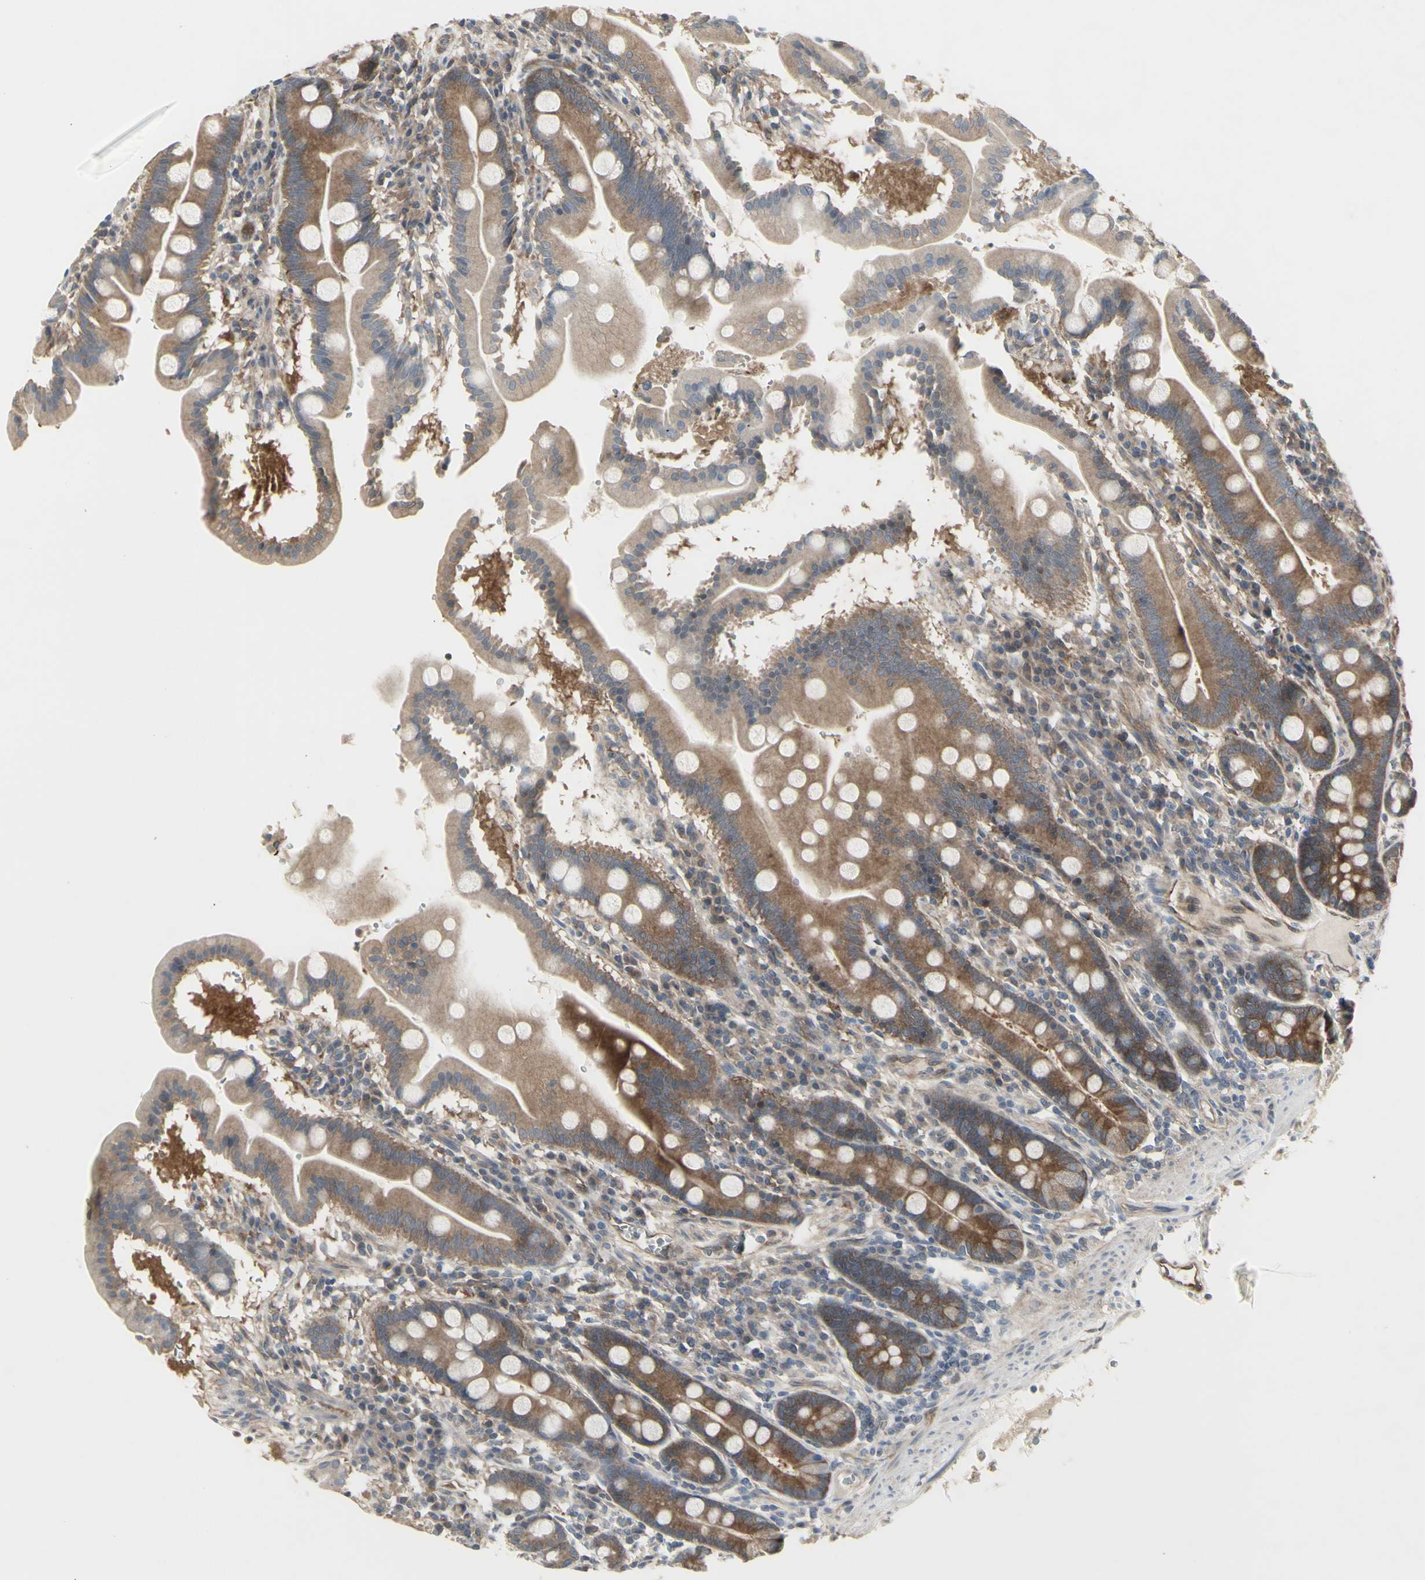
{"staining": {"intensity": "moderate", "quantity": ">75%", "location": "cytoplasmic/membranous"}, "tissue": "duodenum", "cell_type": "Glandular cells", "image_type": "normal", "snomed": [{"axis": "morphology", "description": "Normal tissue, NOS"}, {"axis": "topography", "description": "Duodenum"}], "caption": "Protein staining of benign duodenum displays moderate cytoplasmic/membranous expression in approximately >75% of glandular cells.", "gene": "CHURC1", "patient": {"sex": "male", "age": 50}}